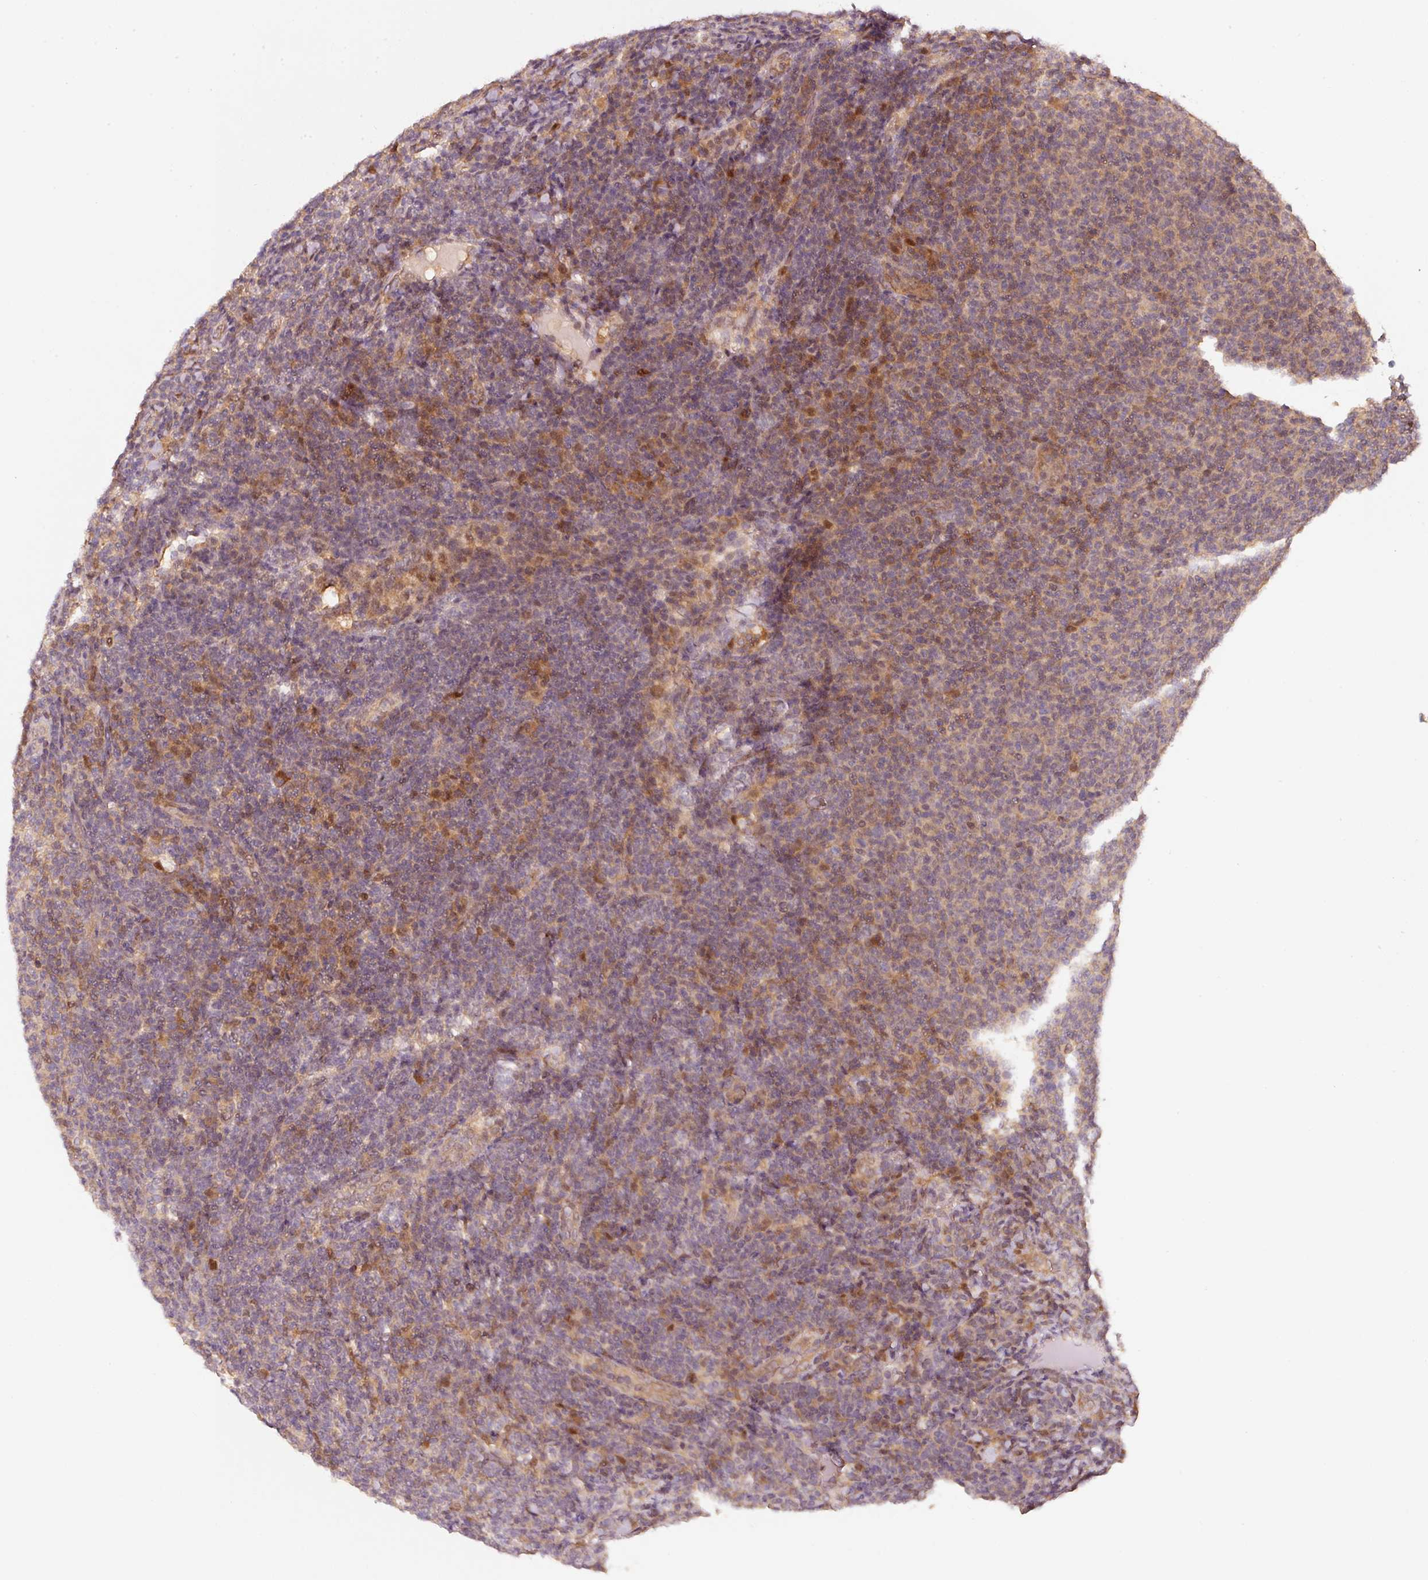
{"staining": {"intensity": "weak", "quantity": "<25%", "location": "cytoplasmic/membranous"}, "tissue": "lymphoma", "cell_type": "Tumor cells", "image_type": "cancer", "snomed": [{"axis": "morphology", "description": "Malignant lymphoma, non-Hodgkin's type, Low grade"}, {"axis": "topography", "description": "Lymph node"}], "caption": "The micrograph shows no significant positivity in tumor cells of low-grade malignant lymphoma, non-Hodgkin's type. The staining is performed using DAB brown chromogen with nuclei counter-stained in using hematoxylin.", "gene": "RRAS2", "patient": {"sex": "male", "age": 66}}